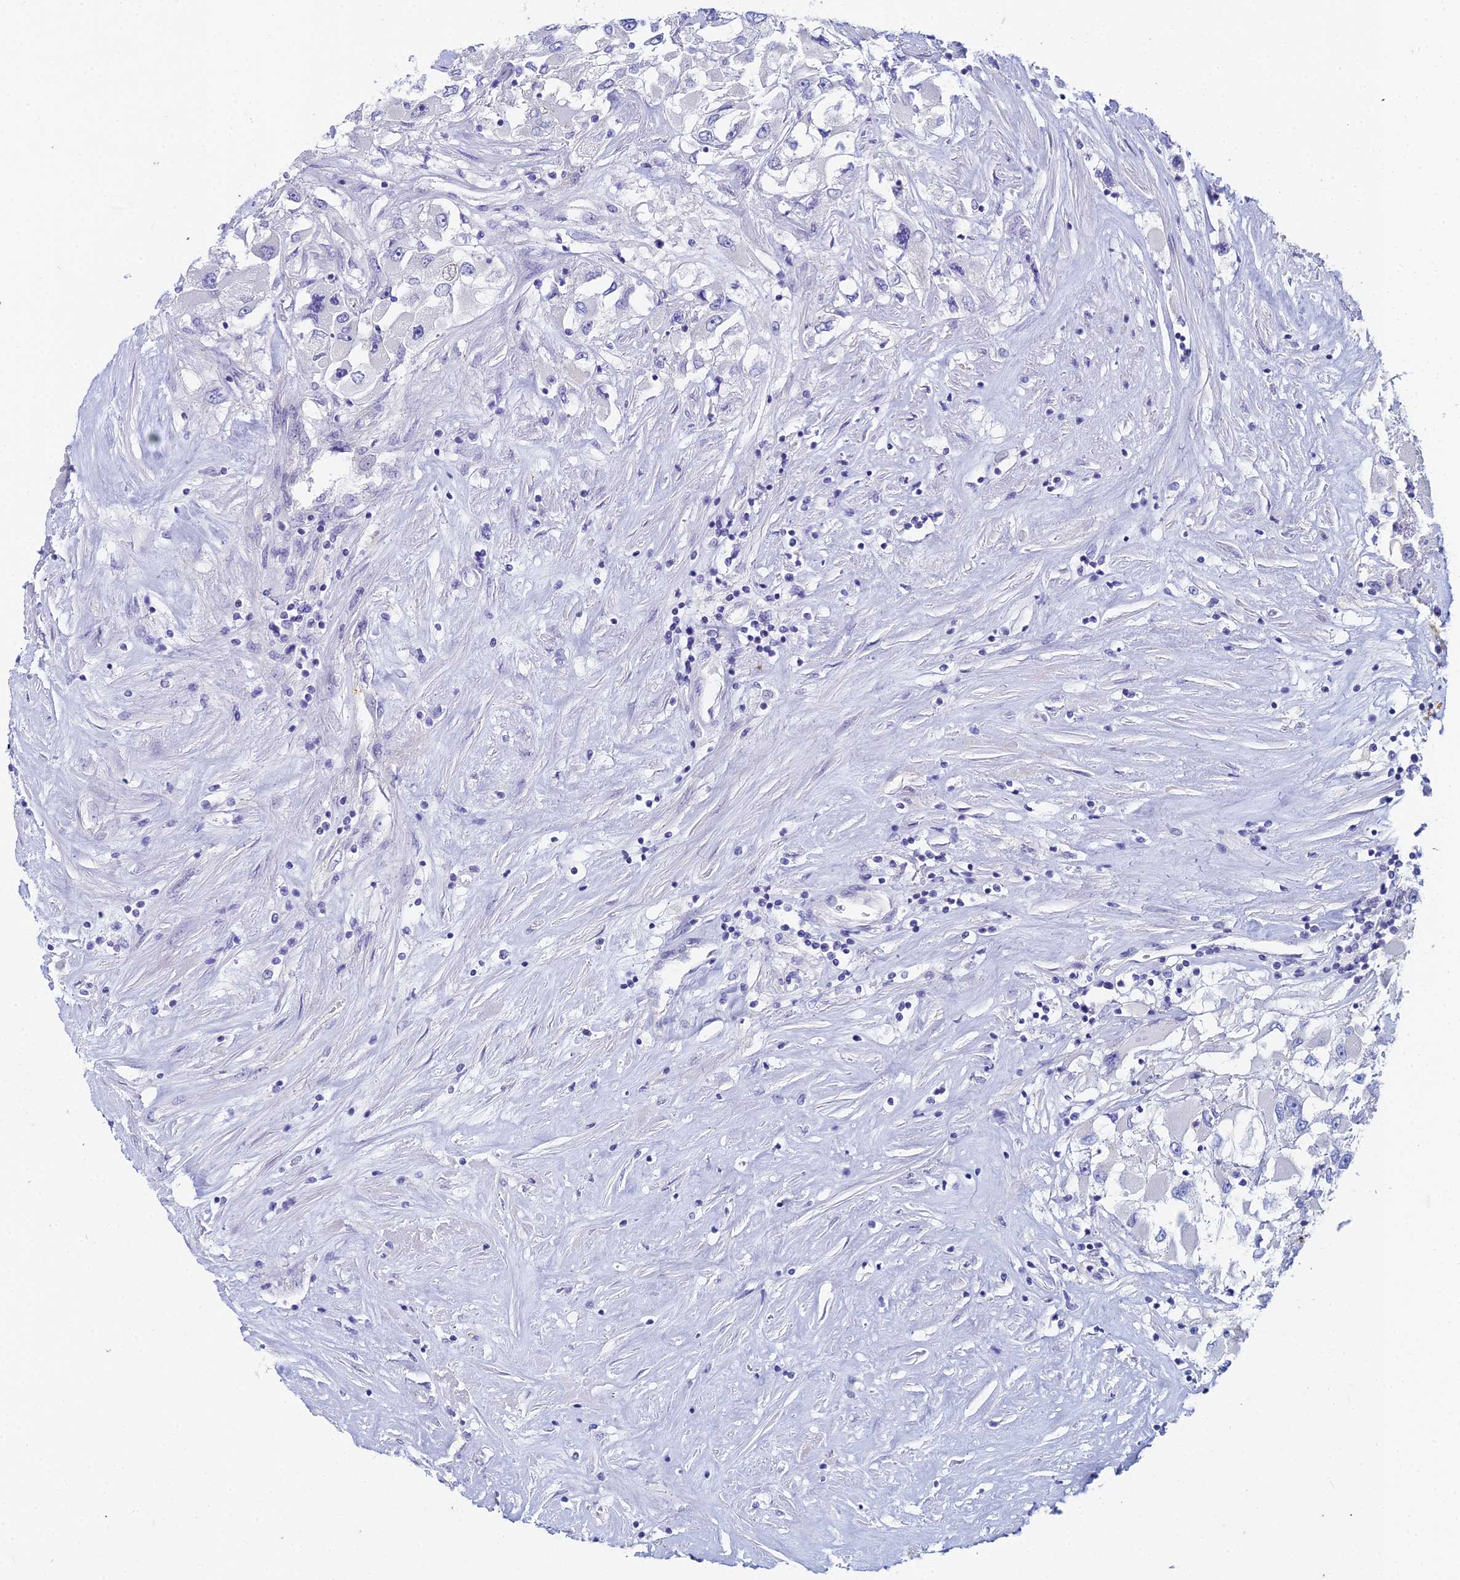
{"staining": {"intensity": "negative", "quantity": "none", "location": "none"}, "tissue": "renal cancer", "cell_type": "Tumor cells", "image_type": "cancer", "snomed": [{"axis": "morphology", "description": "Adenocarcinoma, NOS"}, {"axis": "topography", "description": "Kidney"}], "caption": "The immunohistochemistry image has no significant staining in tumor cells of adenocarcinoma (renal) tissue.", "gene": "EEF2KMT", "patient": {"sex": "female", "age": 52}}